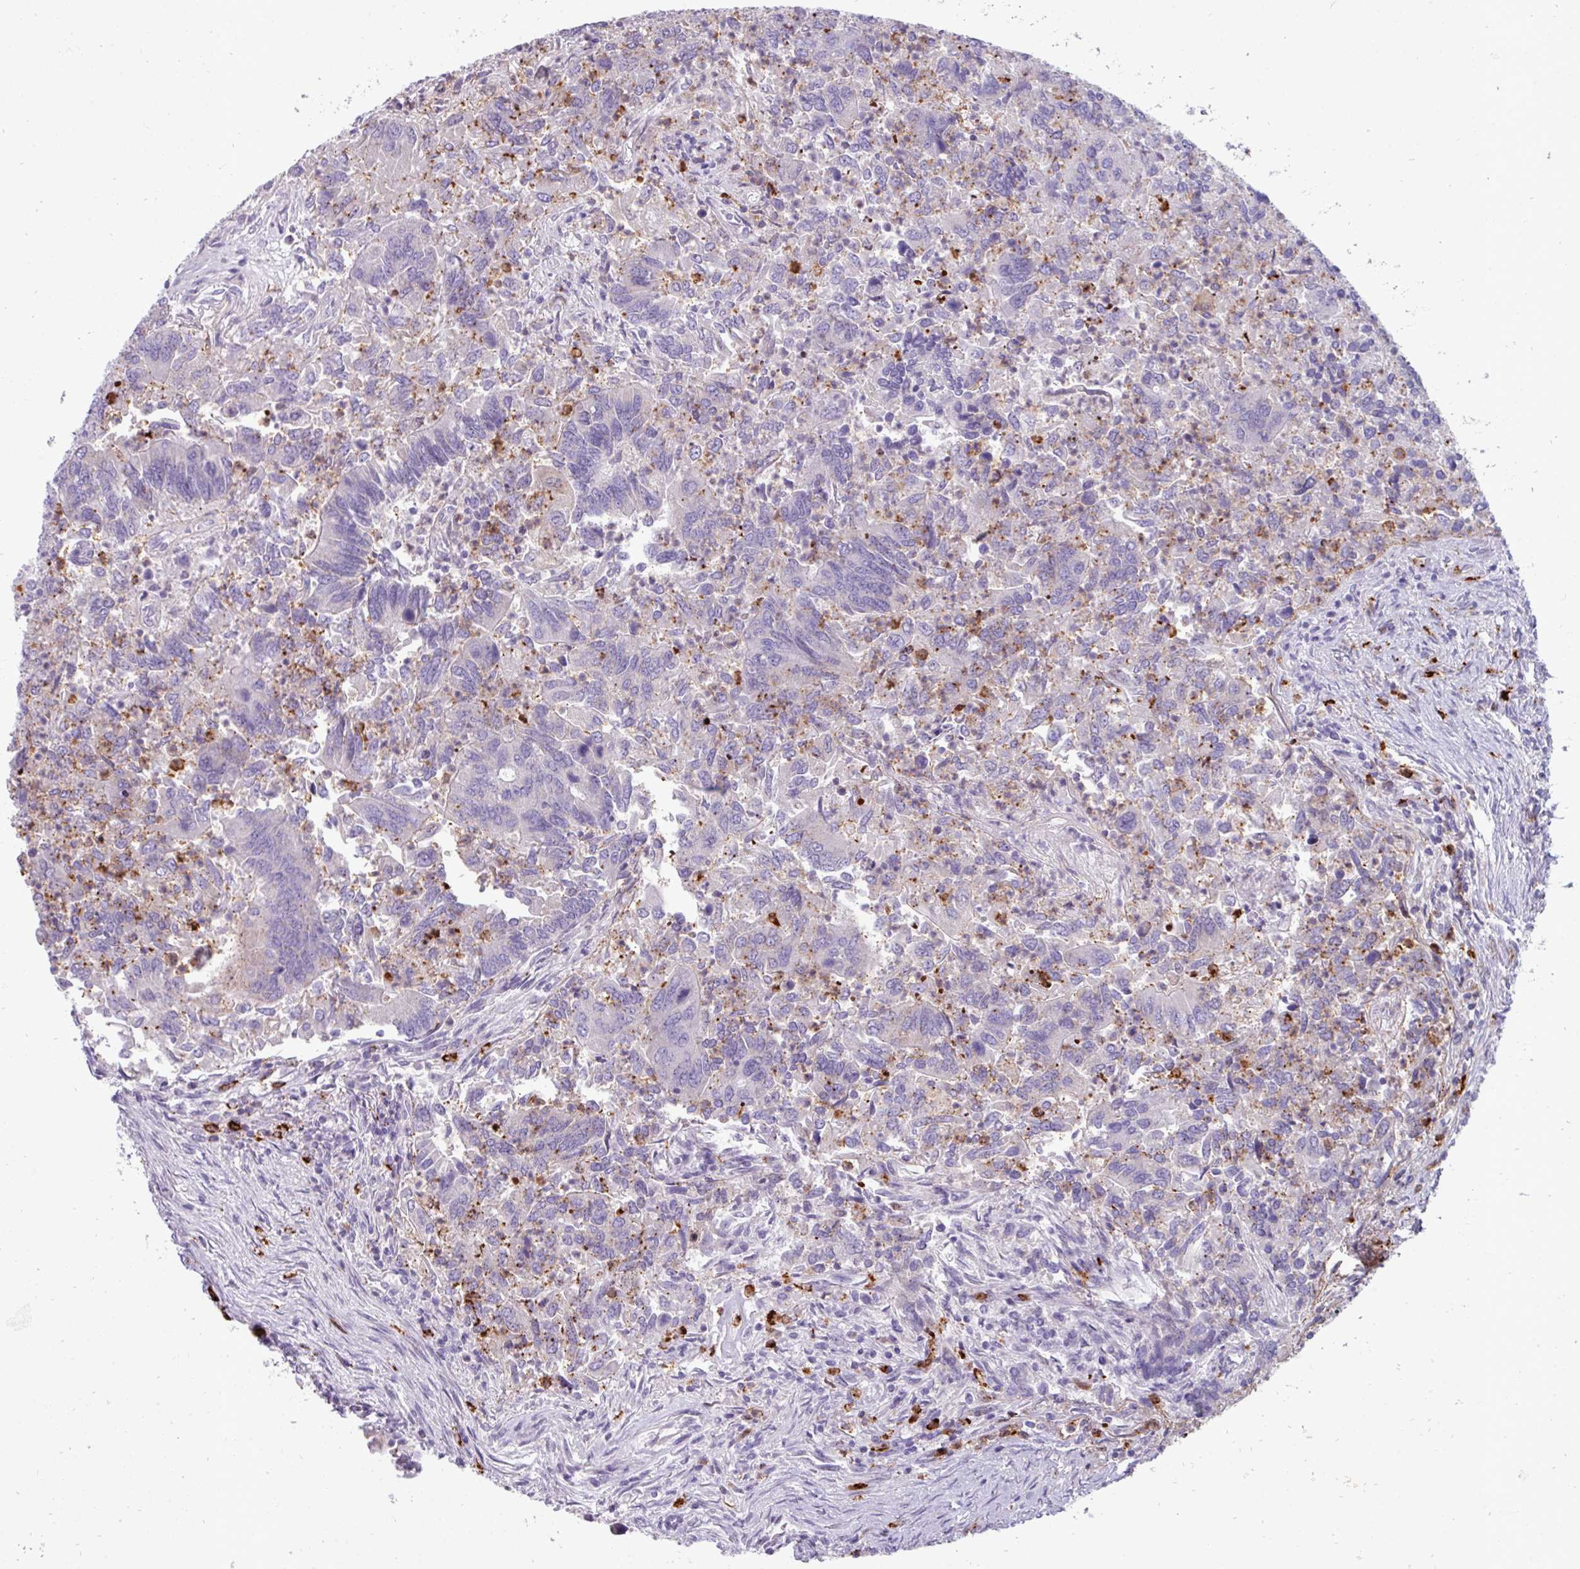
{"staining": {"intensity": "negative", "quantity": "none", "location": "none"}, "tissue": "colorectal cancer", "cell_type": "Tumor cells", "image_type": "cancer", "snomed": [{"axis": "morphology", "description": "Adenocarcinoma, NOS"}, {"axis": "topography", "description": "Colon"}], "caption": "The image exhibits no staining of tumor cells in colorectal adenocarcinoma.", "gene": "TRIM39", "patient": {"sex": "female", "age": 67}}